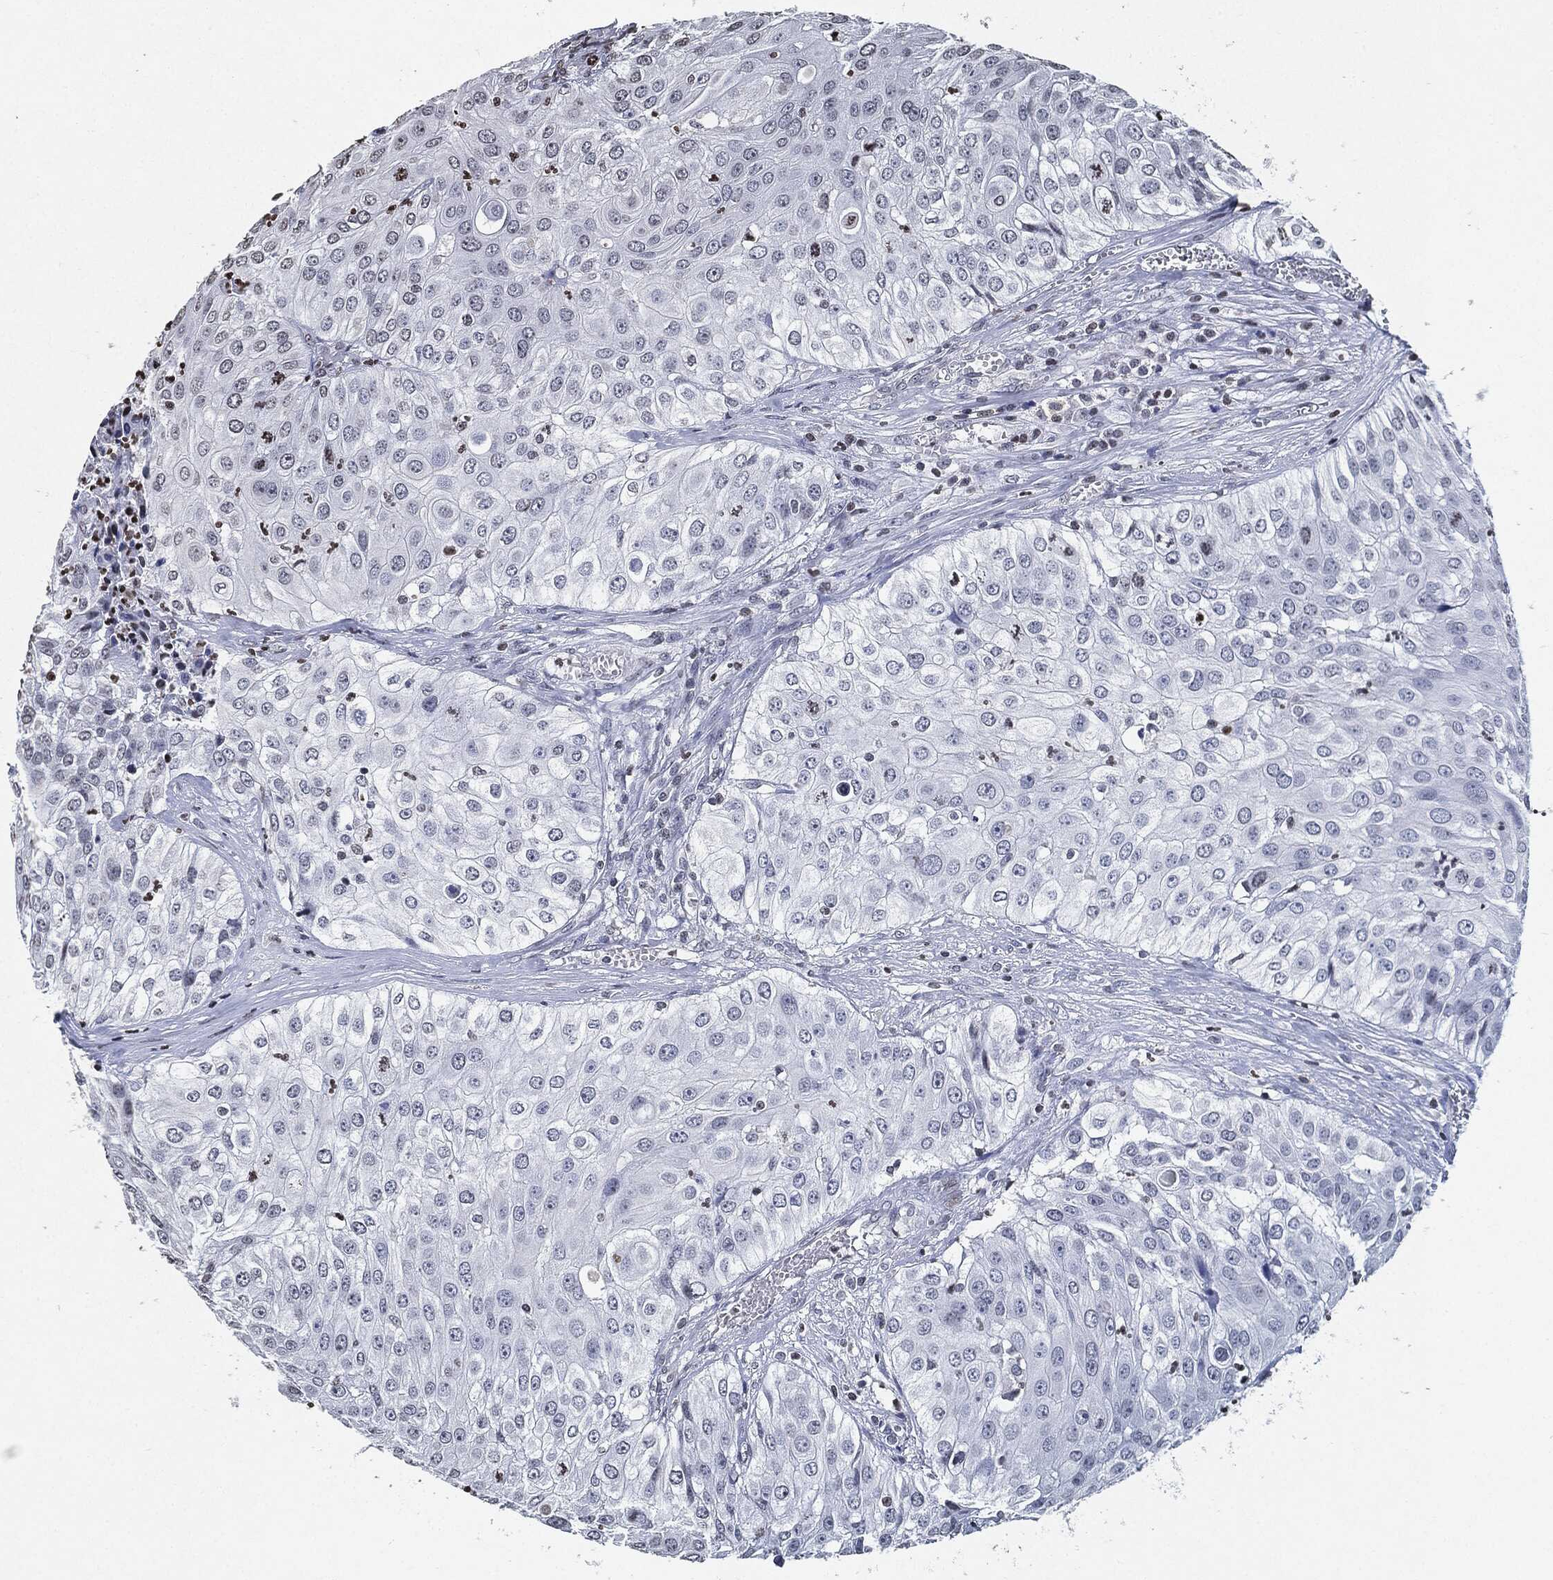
{"staining": {"intensity": "negative", "quantity": "none", "location": "none"}, "tissue": "urothelial cancer", "cell_type": "Tumor cells", "image_type": "cancer", "snomed": [{"axis": "morphology", "description": "Urothelial carcinoma, High grade"}, {"axis": "topography", "description": "Urinary bladder"}], "caption": "Tumor cells show no significant protein expression in high-grade urothelial carcinoma.", "gene": "JUN", "patient": {"sex": "female", "age": 79}}